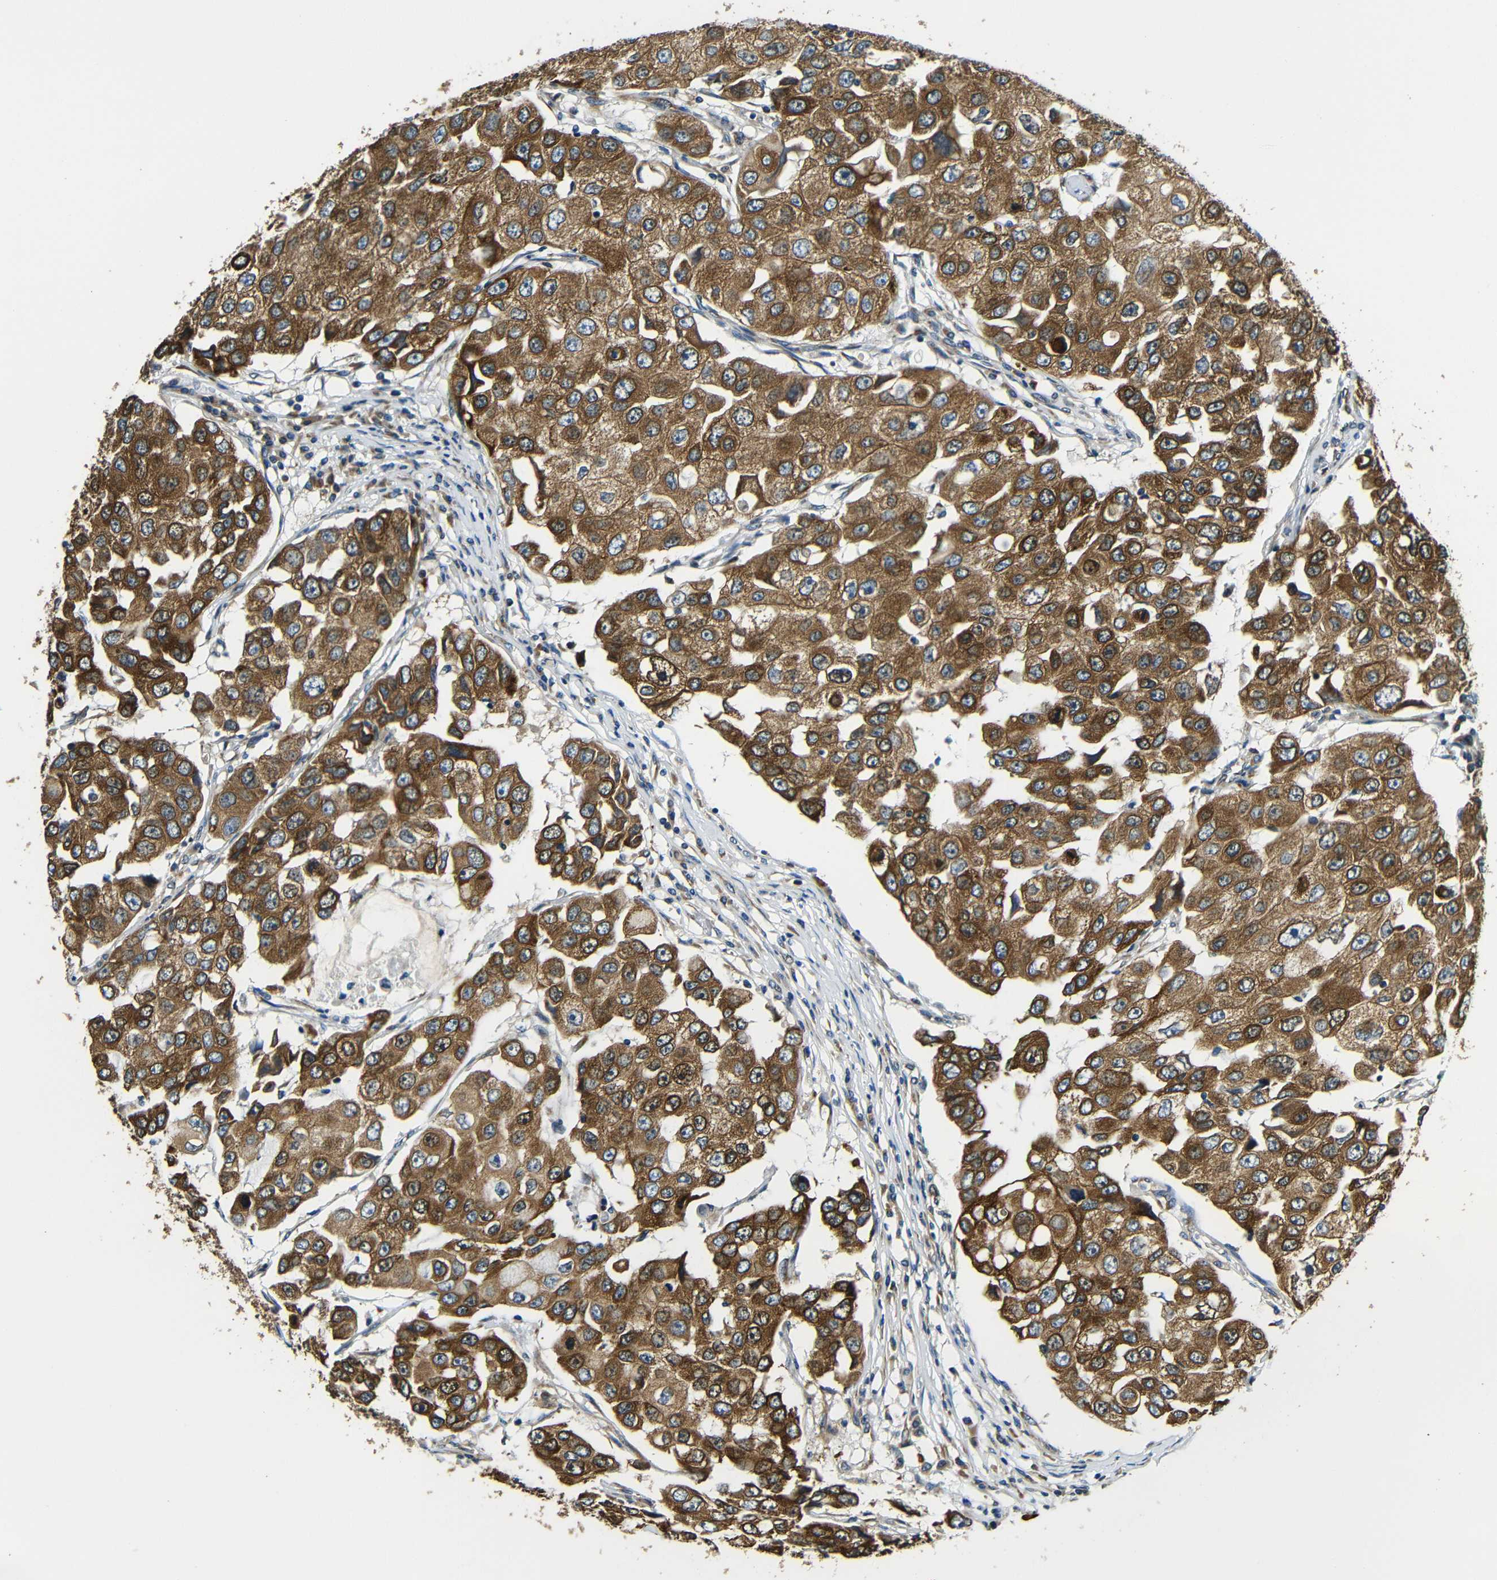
{"staining": {"intensity": "strong", "quantity": ">75%", "location": "cytoplasmic/membranous"}, "tissue": "breast cancer", "cell_type": "Tumor cells", "image_type": "cancer", "snomed": [{"axis": "morphology", "description": "Duct carcinoma"}, {"axis": "topography", "description": "Breast"}], "caption": "Protein analysis of intraductal carcinoma (breast) tissue displays strong cytoplasmic/membranous expression in about >75% of tumor cells.", "gene": "VAPB", "patient": {"sex": "female", "age": 27}}